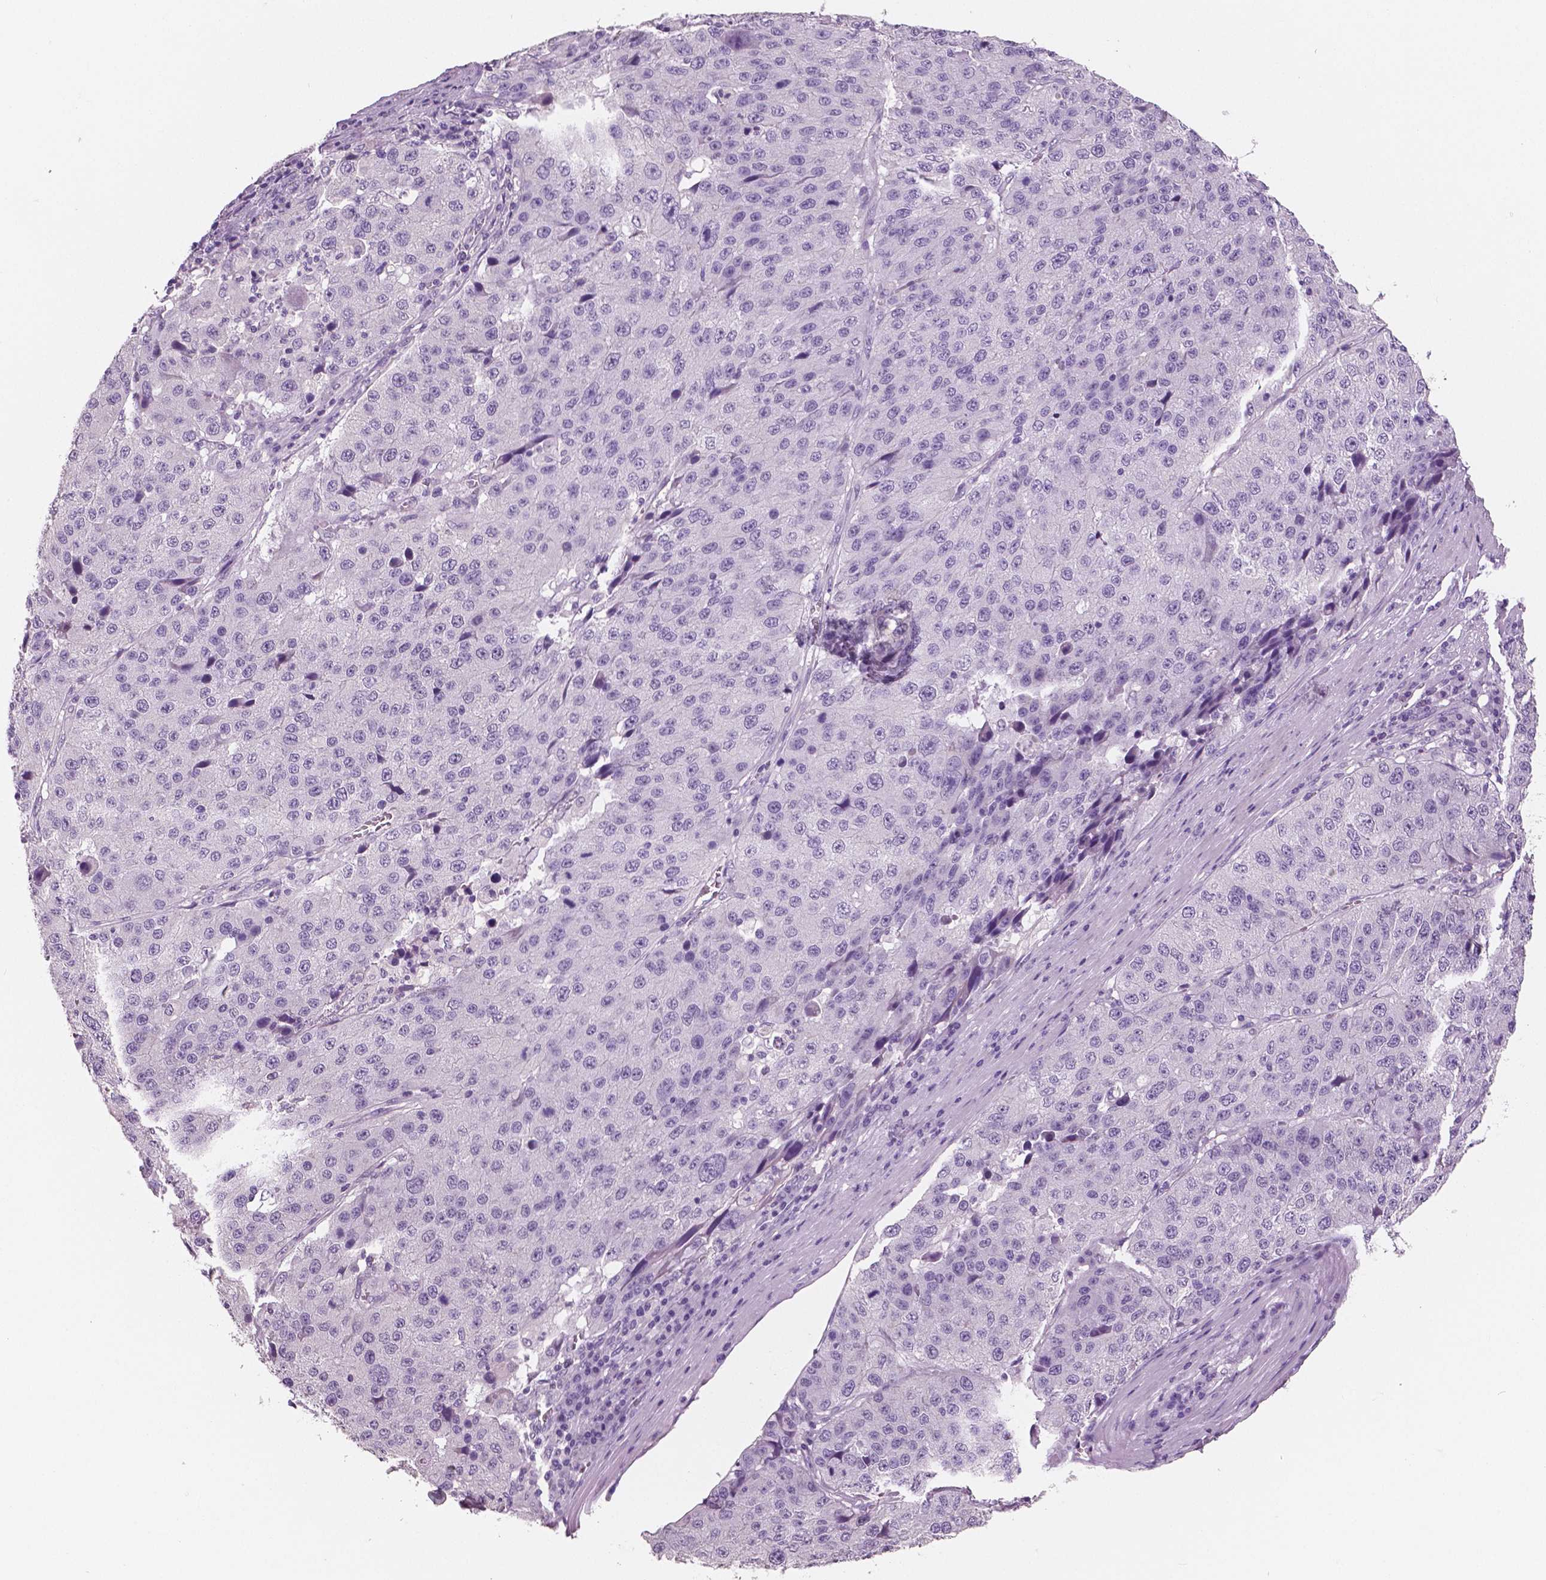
{"staining": {"intensity": "negative", "quantity": "none", "location": "none"}, "tissue": "stomach cancer", "cell_type": "Tumor cells", "image_type": "cancer", "snomed": [{"axis": "morphology", "description": "Adenocarcinoma, NOS"}, {"axis": "topography", "description": "Stomach"}], "caption": "This histopathology image is of stomach cancer stained with immunohistochemistry (IHC) to label a protein in brown with the nuclei are counter-stained blue. There is no expression in tumor cells.", "gene": "NECAB2", "patient": {"sex": "male", "age": 71}}